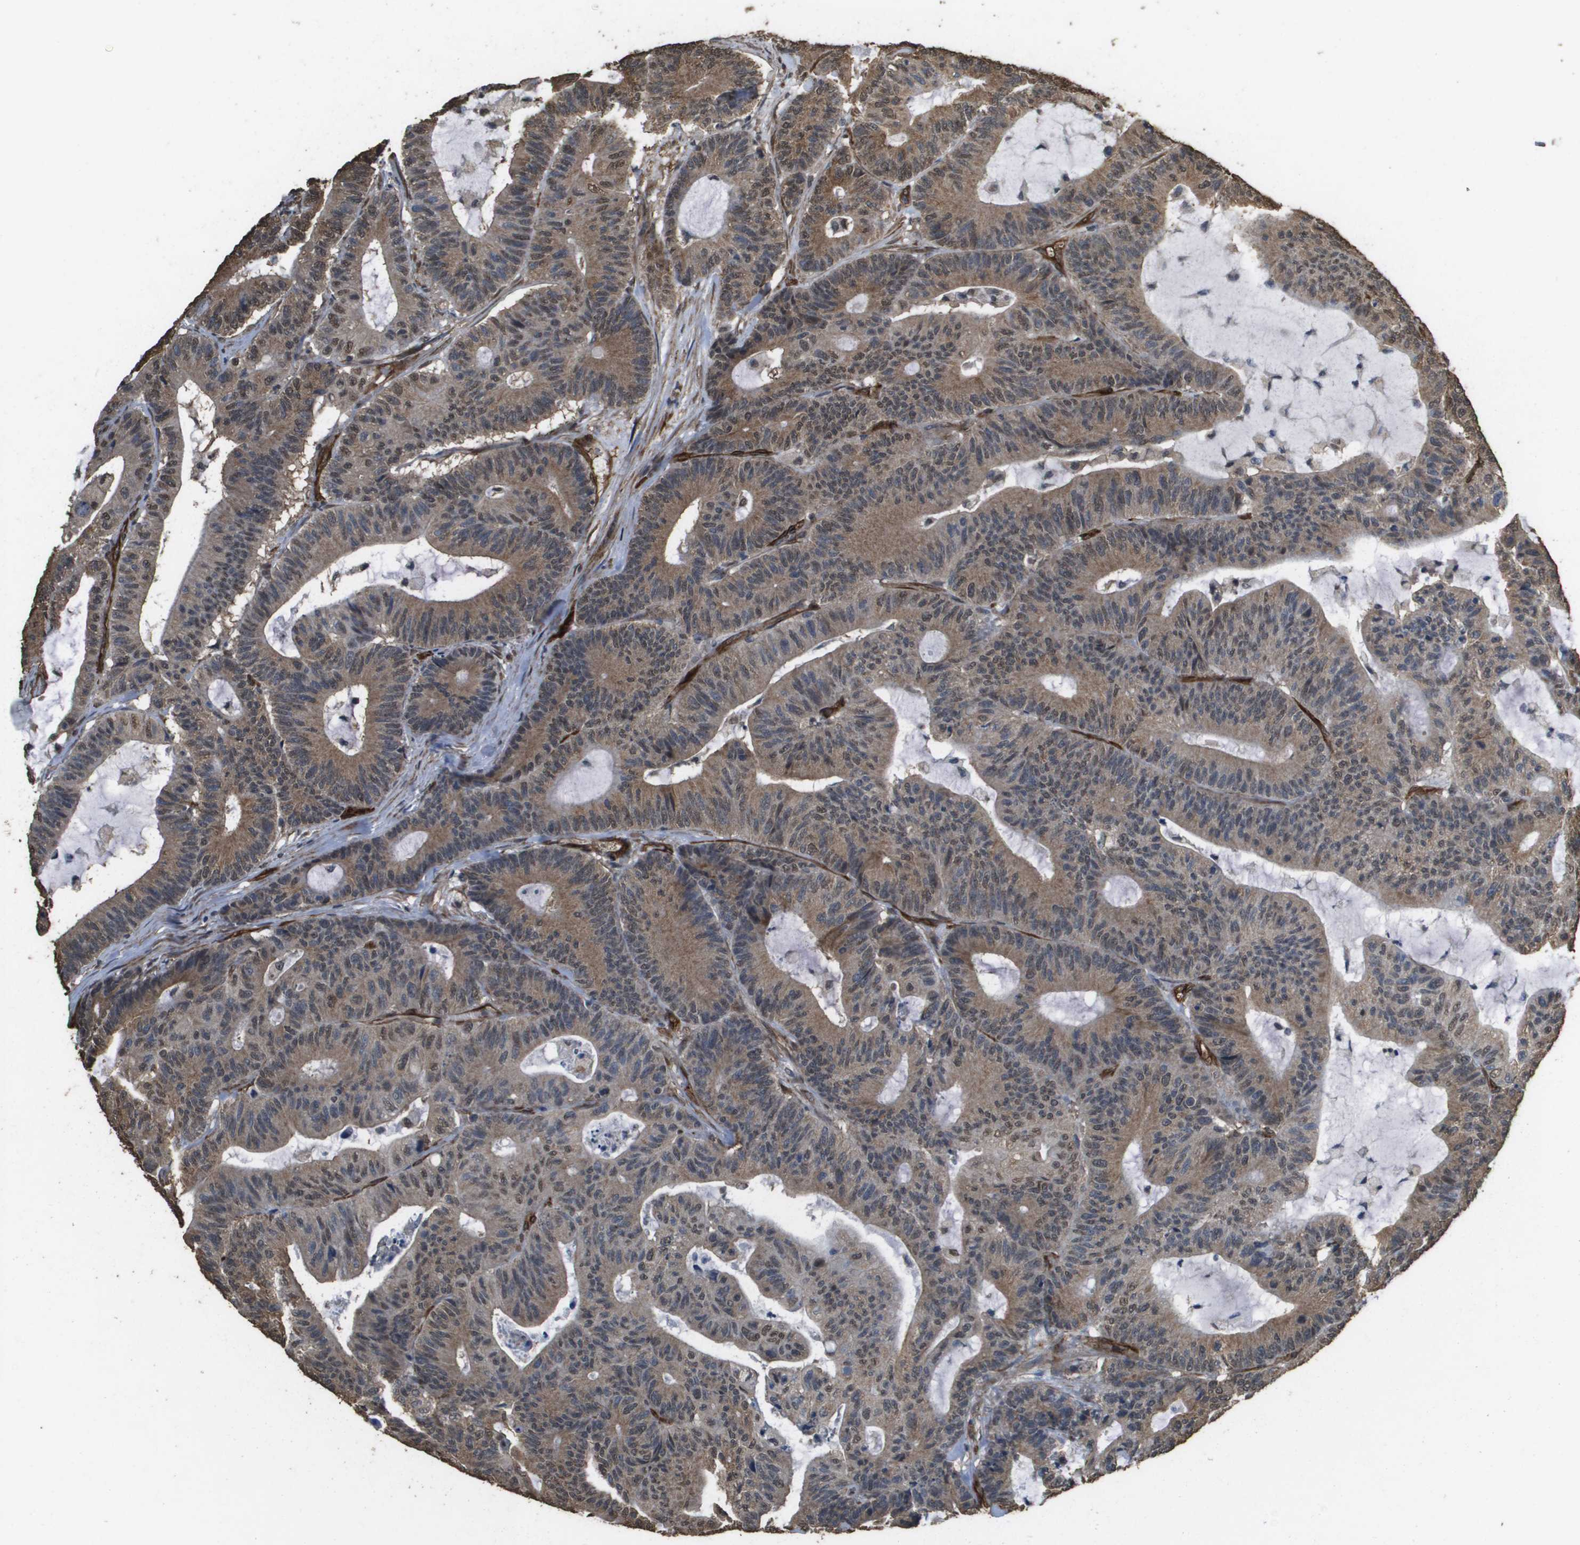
{"staining": {"intensity": "moderate", "quantity": ">75%", "location": "cytoplasmic/membranous,nuclear"}, "tissue": "colorectal cancer", "cell_type": "Tumor cells", "image_type": "cancer", "snomed": [{"axis": "morphology", "description": "Adenocarcinoma, NOS"}, {"axis": "topography", "description": "Colon"}], "caption": "A micrograph of human adenocarcinoma (colorectal) stained for a protein shows moderate cytoplasmic/membranous and nuclear brown staining in tumor cells. The staining was performed using DAB to visualize the protein expression in brown, while the nuclei were stained in blue with hematoxylin (Magnification: 20x).", "gene": "AAMP", "patient": {"sex": "female", "age": 84}}